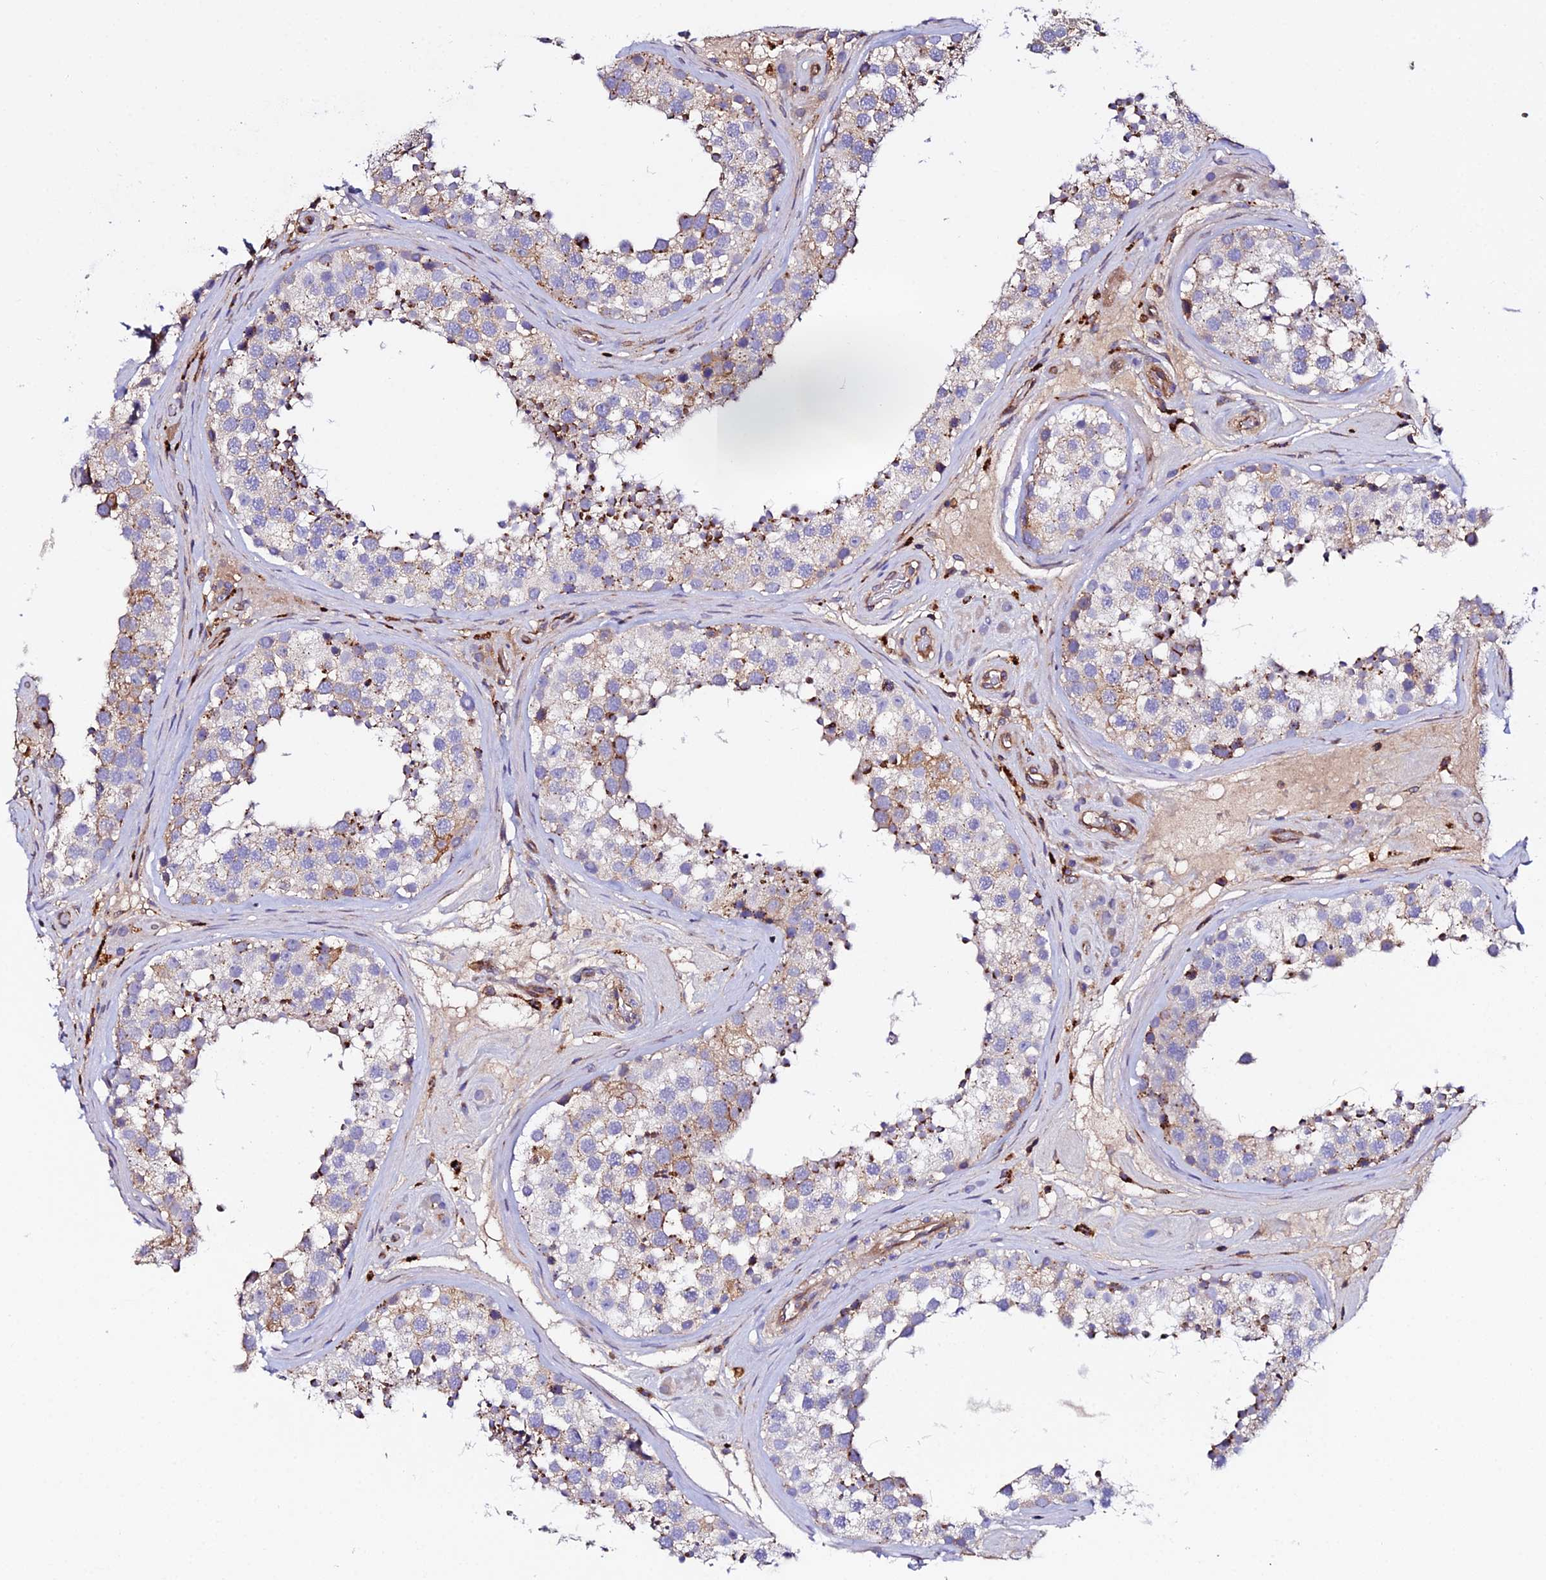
{"staining": {"intensity": "strong", "quantity": "25%-75%", "location": "cytoplasmic/membranous"}, "tissue": "testis", "cell_type": "Cells in seminiferous ducts", "image_type": "normal", "snomed": [{"axis": "morphology", "description": "Normal tissue, NOS"}, {"axis": "topography", "description": "Testis"}], "caption": "Human testis stained with a brown dye demonstrates strong cytoplasmic/membranous positive expression in approximately 25%-75% of cells in seminiferous ducts.", "gene": "TRPV2", "patient": {"sex": "male", "age": 26}}